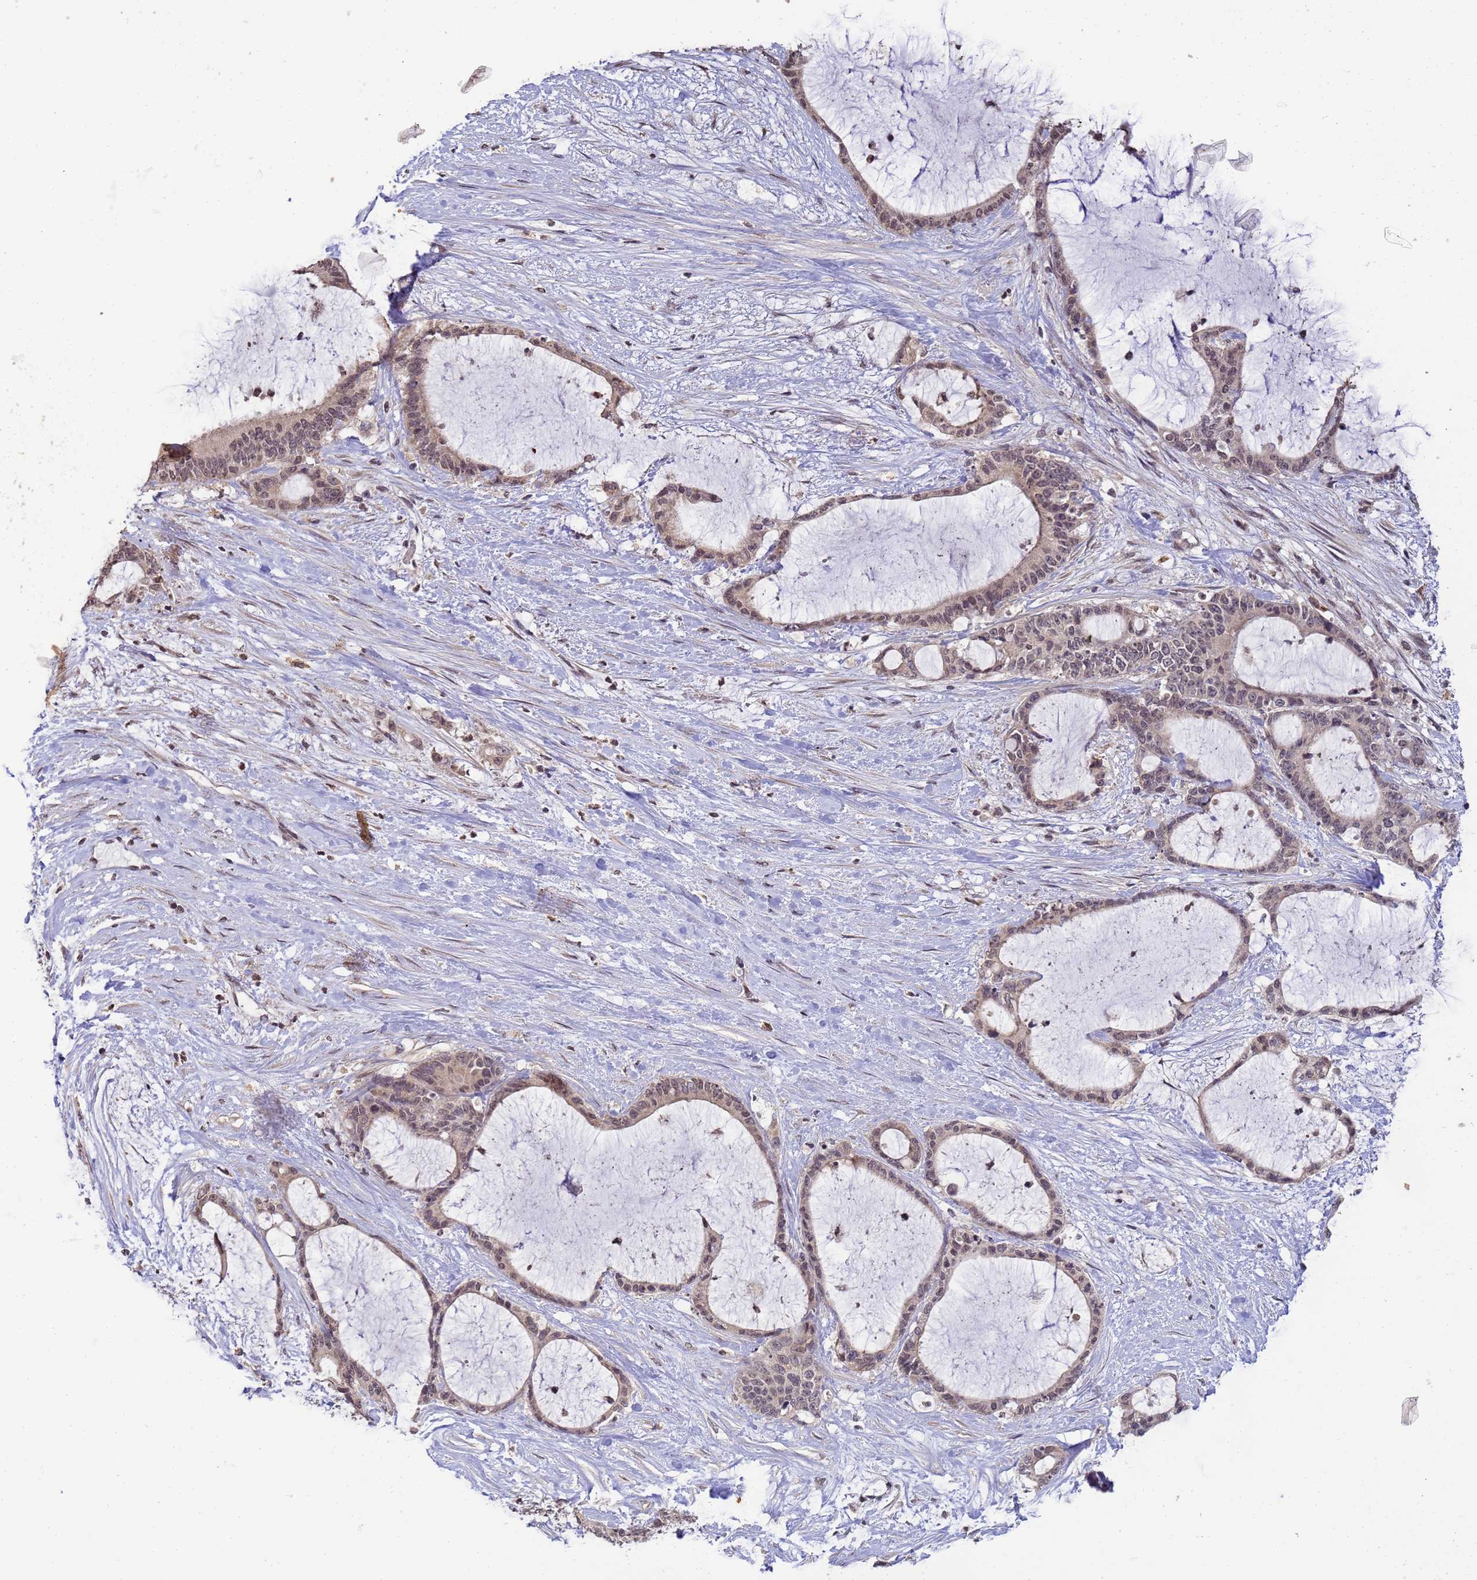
{"staining": {"intensity": "weak", "quantity": "<25%", "location": "nuclear"}, "tissue": "liver cancer", "cell_type": "Tumor cells", "image_type": "cancer", "snomed": [{"axis": "morphology", "description": "Normal tissue, NOS"}, {"axis": "morphology", "description": "Cholangiocarcinoma"}, {"axis": "topography", "description": "Liver"}, {"axis": "topography", "description": "Peripheral nerve tissue"}], "caption": "The immunohistochemistry photomicrograph has no significant expression in tumor cells of liver cholangiocarcinoma tissue. (Brightfield microscopy of DAB (3,3'-diaminobenzidine) immunohistochemistry at high magnification).", "gene": "MYL7", "patient": {"sex": "female", "age": 73}}